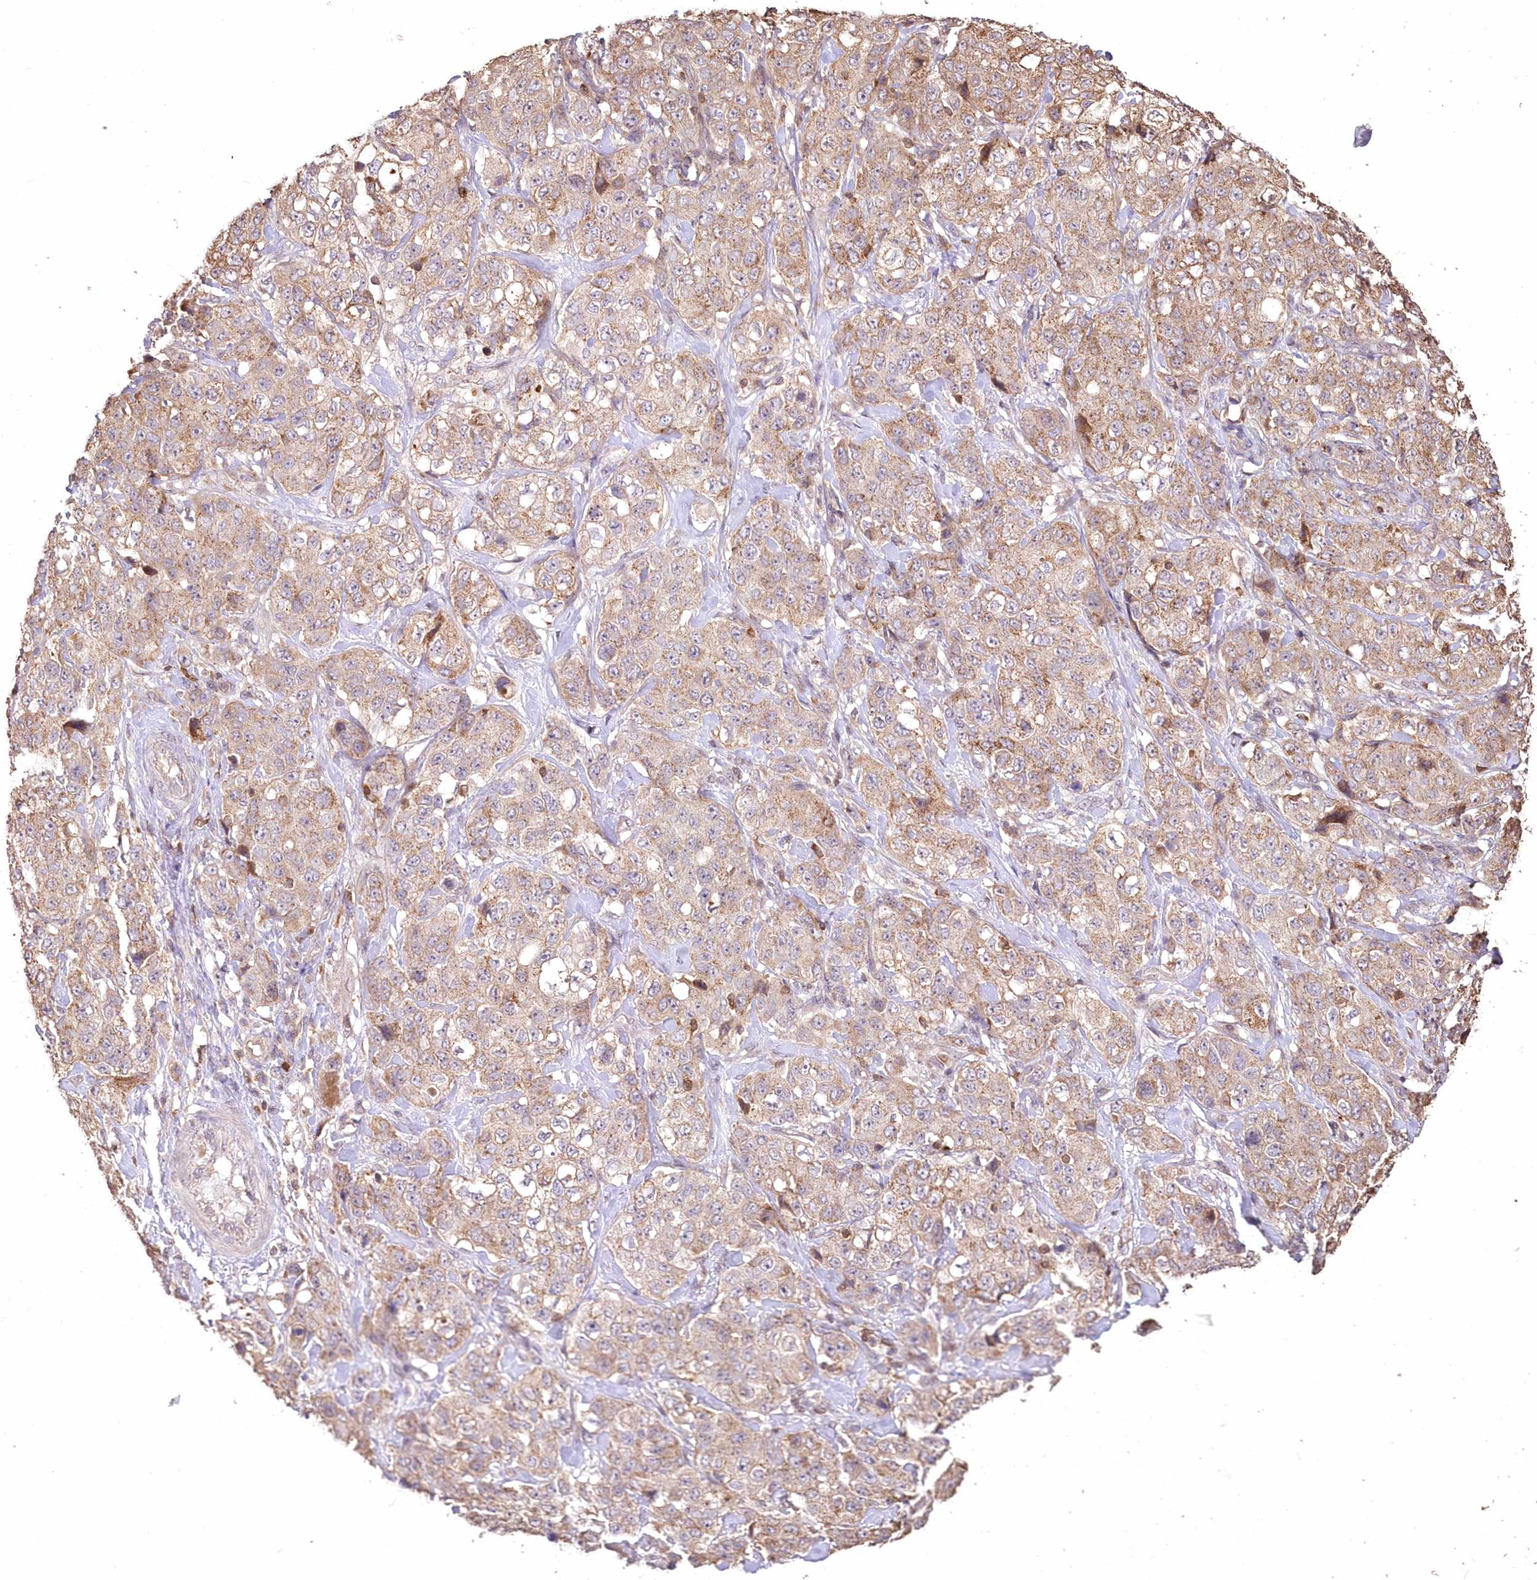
{"staining": {"intensity": "weak", "quantity": "25%-75%", "location": "cytoplasmic/membranous"}, "tissue": "stomach cancer", "cell_type": "Tumor cells", "image_type": "cancer", "snomed": [{"axis": "morphology", "description": "Adenocarcinoma, NOS"}, {"axis": "topography", "description": "Stomach"}], "caption": "Weak cytoplasmic/membranous protein staining is seen in approximately 25%-75% of tumor cells in stomach cancer (adenocarcinoma).", "gene": "STK17B", "patient": {"sex": "male", "age": 48}}